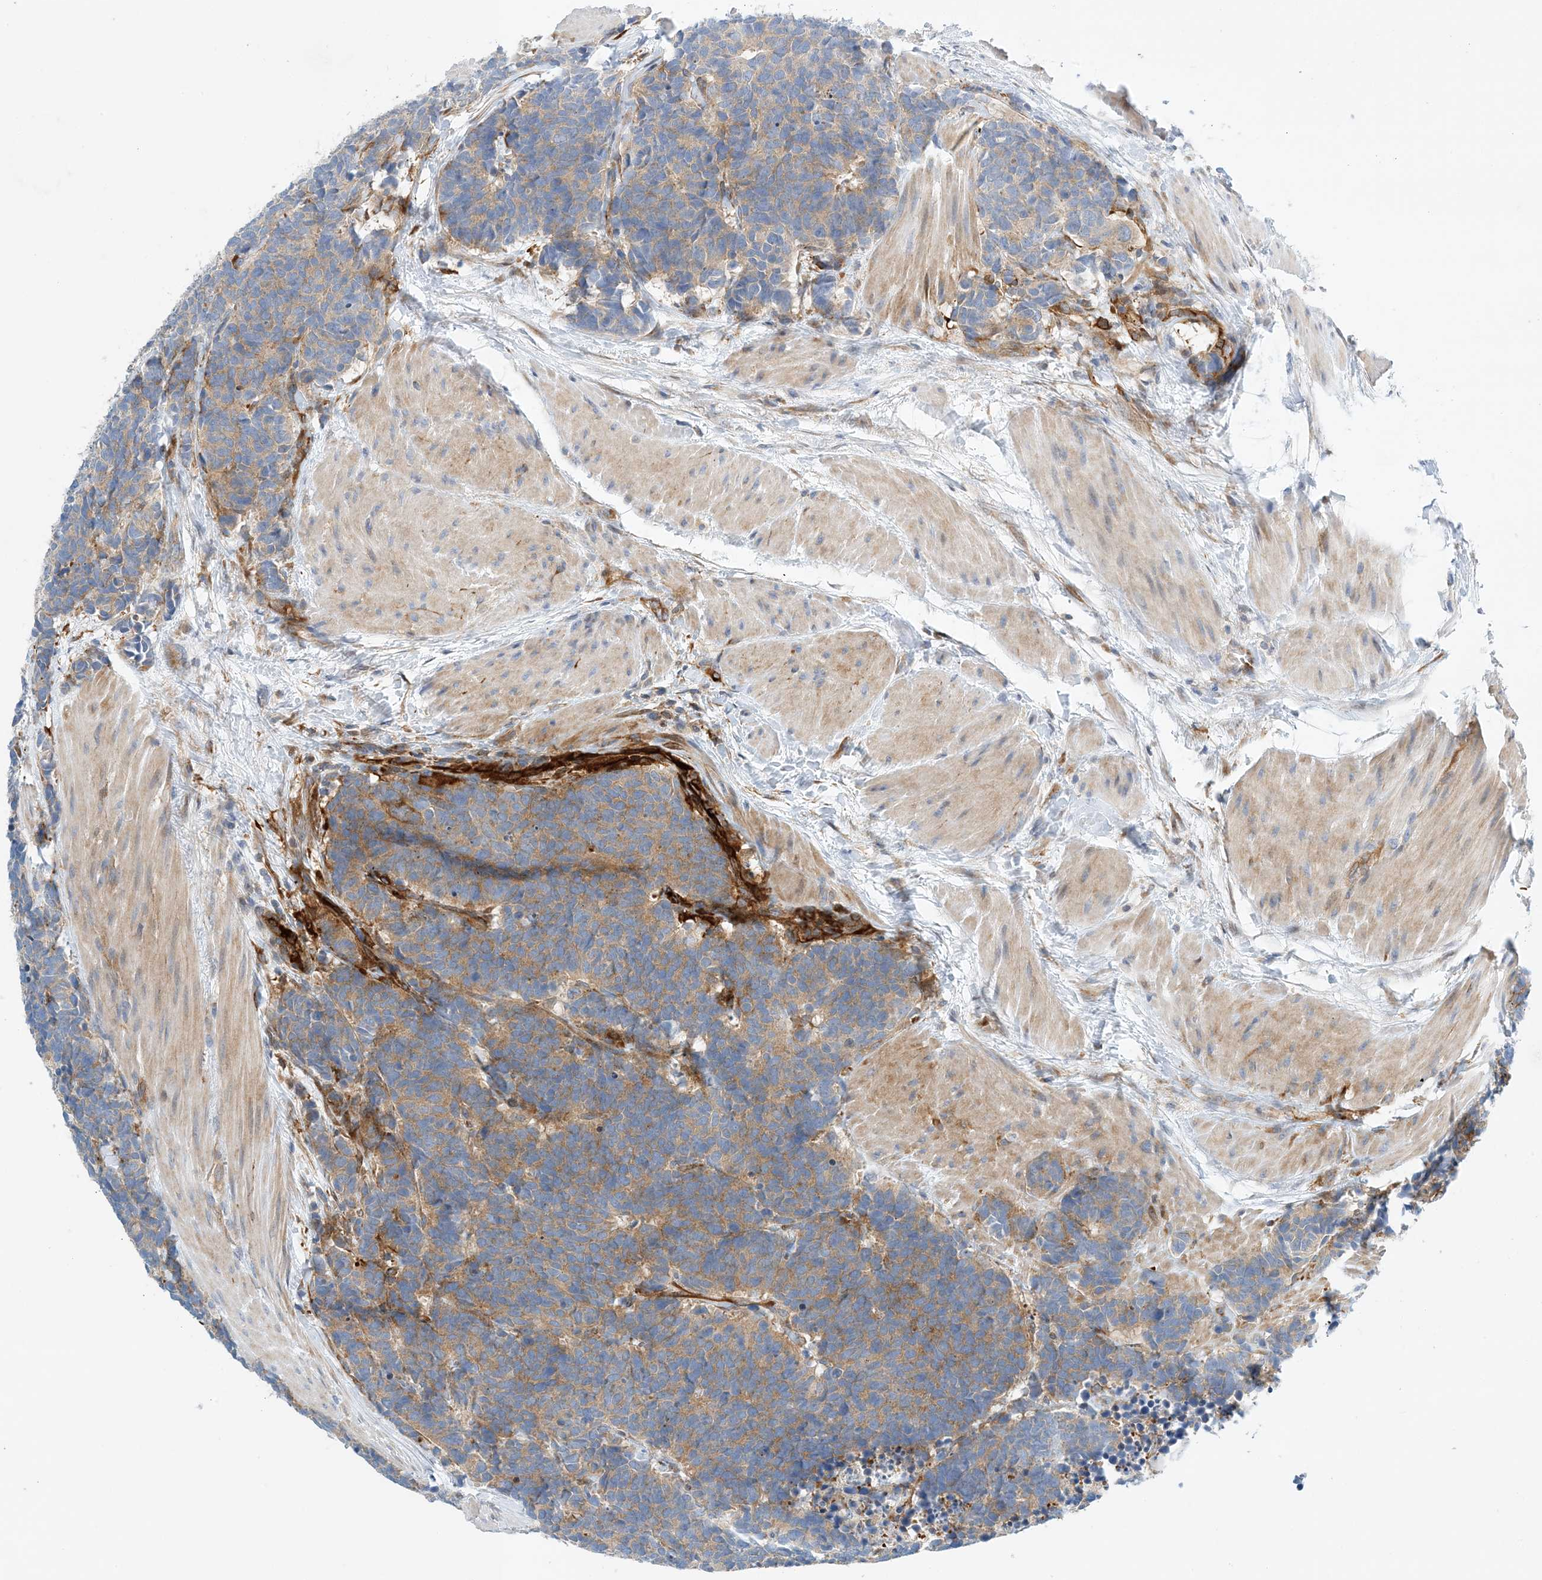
{"staining": {"intensity": "moderate", "quantity": ">75%", "location": "cytoplasmic/membranous"}, "tissue": "carcinoid", "cell_type": "Tumor cells", "image_type": "cancer", "snomed": [{"axis": "morphology", "description": "Carcinoma, NOS"}, {"axis": "morphology", "description": "Carcinoid, malignant, NOS"}, {"axis": "topography", "description": "Urinary bladder"}], "caption": "The histopathology image displays immunohistochemical staining of carcinoid. There is moderate cytoplasmic/membranous staining is appreciated in approximately >75% of tumor cells. Immunohistochemistry stains the protein in brown and the nuclei are stained blue.", "gene": "PCDHA2", "patient": {"sex": "male", "age": 57}}